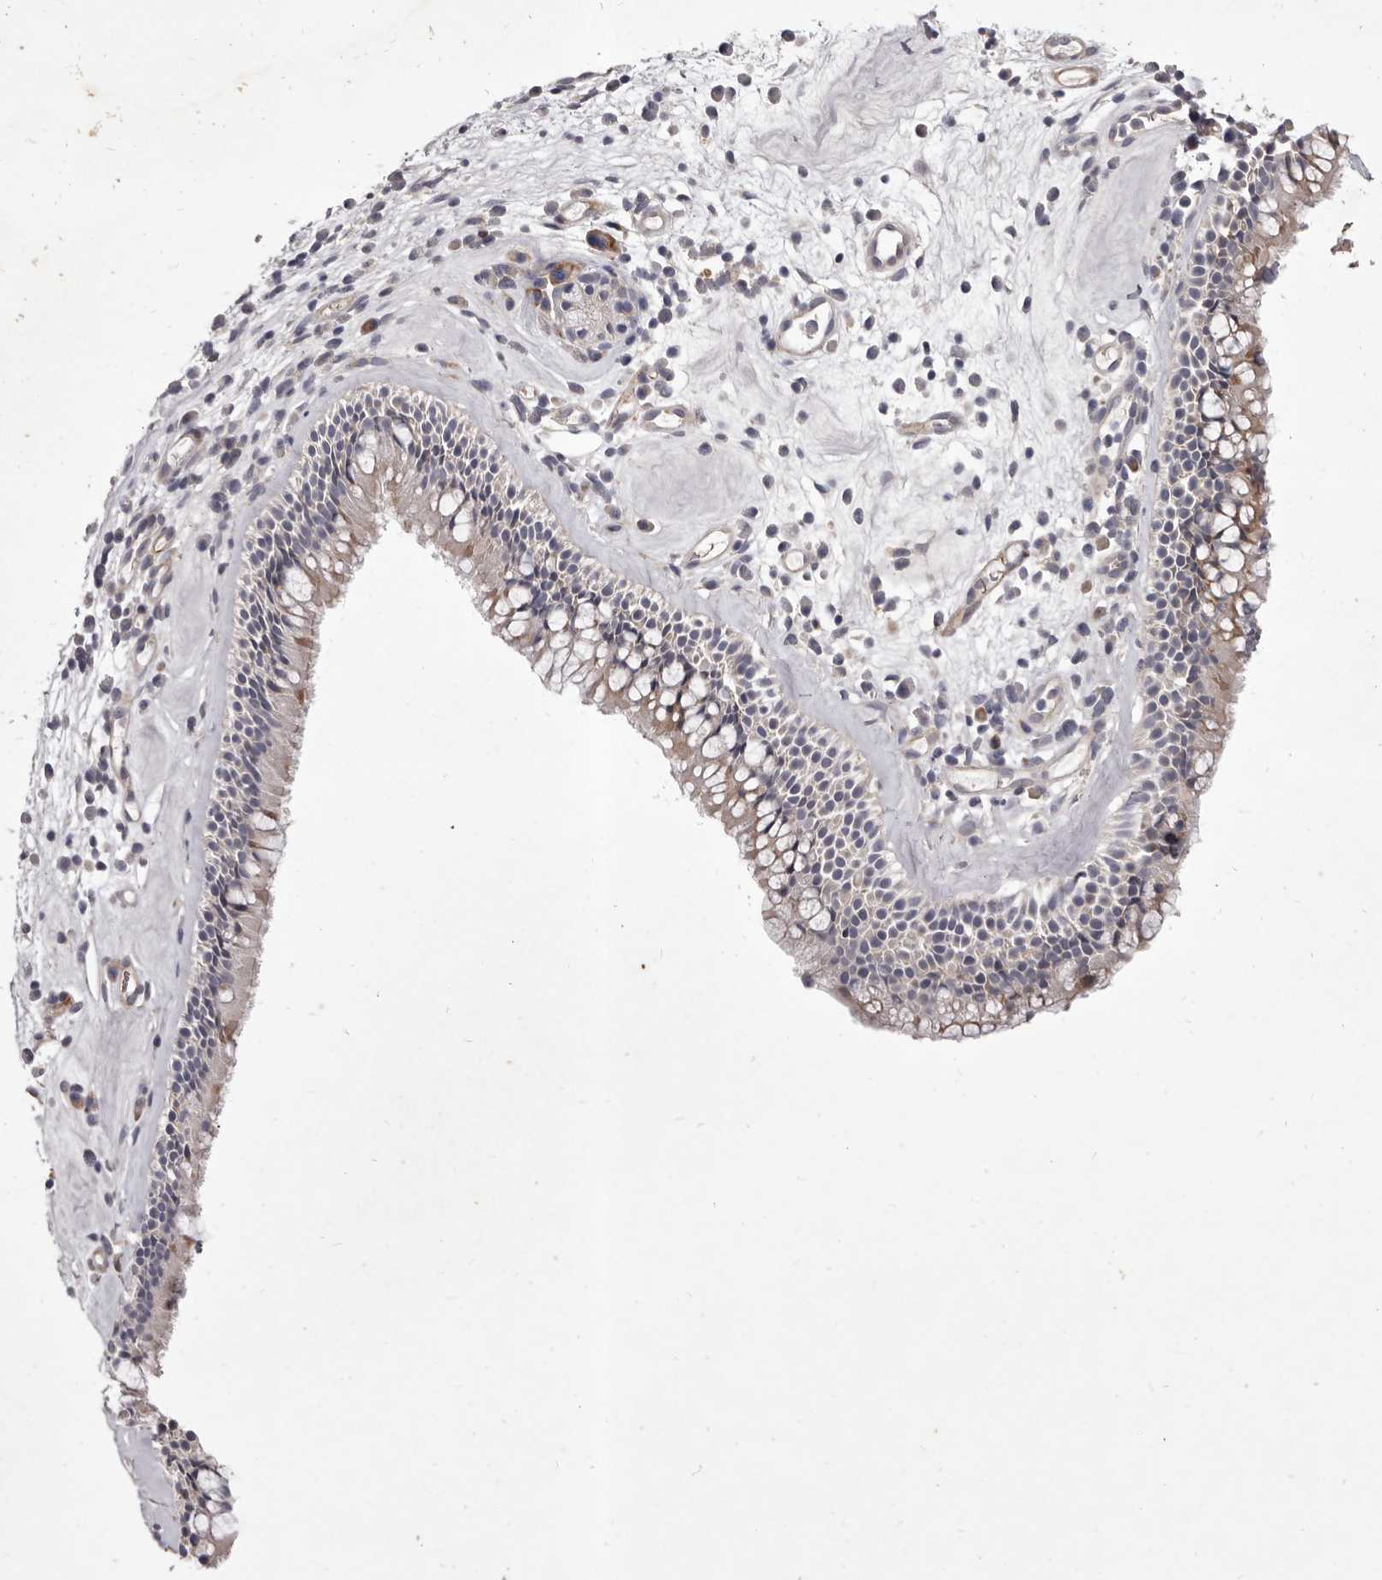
{"staining": {"intensity": "weak", "quantity": "25%-75%", "location": "cytoplasmic/membranous"}, "tissue": "nasopharynx", "cell_type": "Respiratory epithelial cells", "image_type": "normal", "snomed": [{"axis": "morphology", "description": "Normal tissue, NOS"}, {"axis": "morphology", "description": "Inflammation, NOS"}, {"axis": "morphology", "description": "Malignant melanoma, Metastatic site"}, {"axis": "topography", "description": "Nasopharynx"}], "caption": "Protein analysis of unremarkable nasopharynx exhibits weak cytoplasmic/membranous staining in approximately 25%-75% of respiratory epithelial cells. Nuclei are stained in blue.", "gene": "ALPK1", "patient": {"sex": "male", "age": 70}}